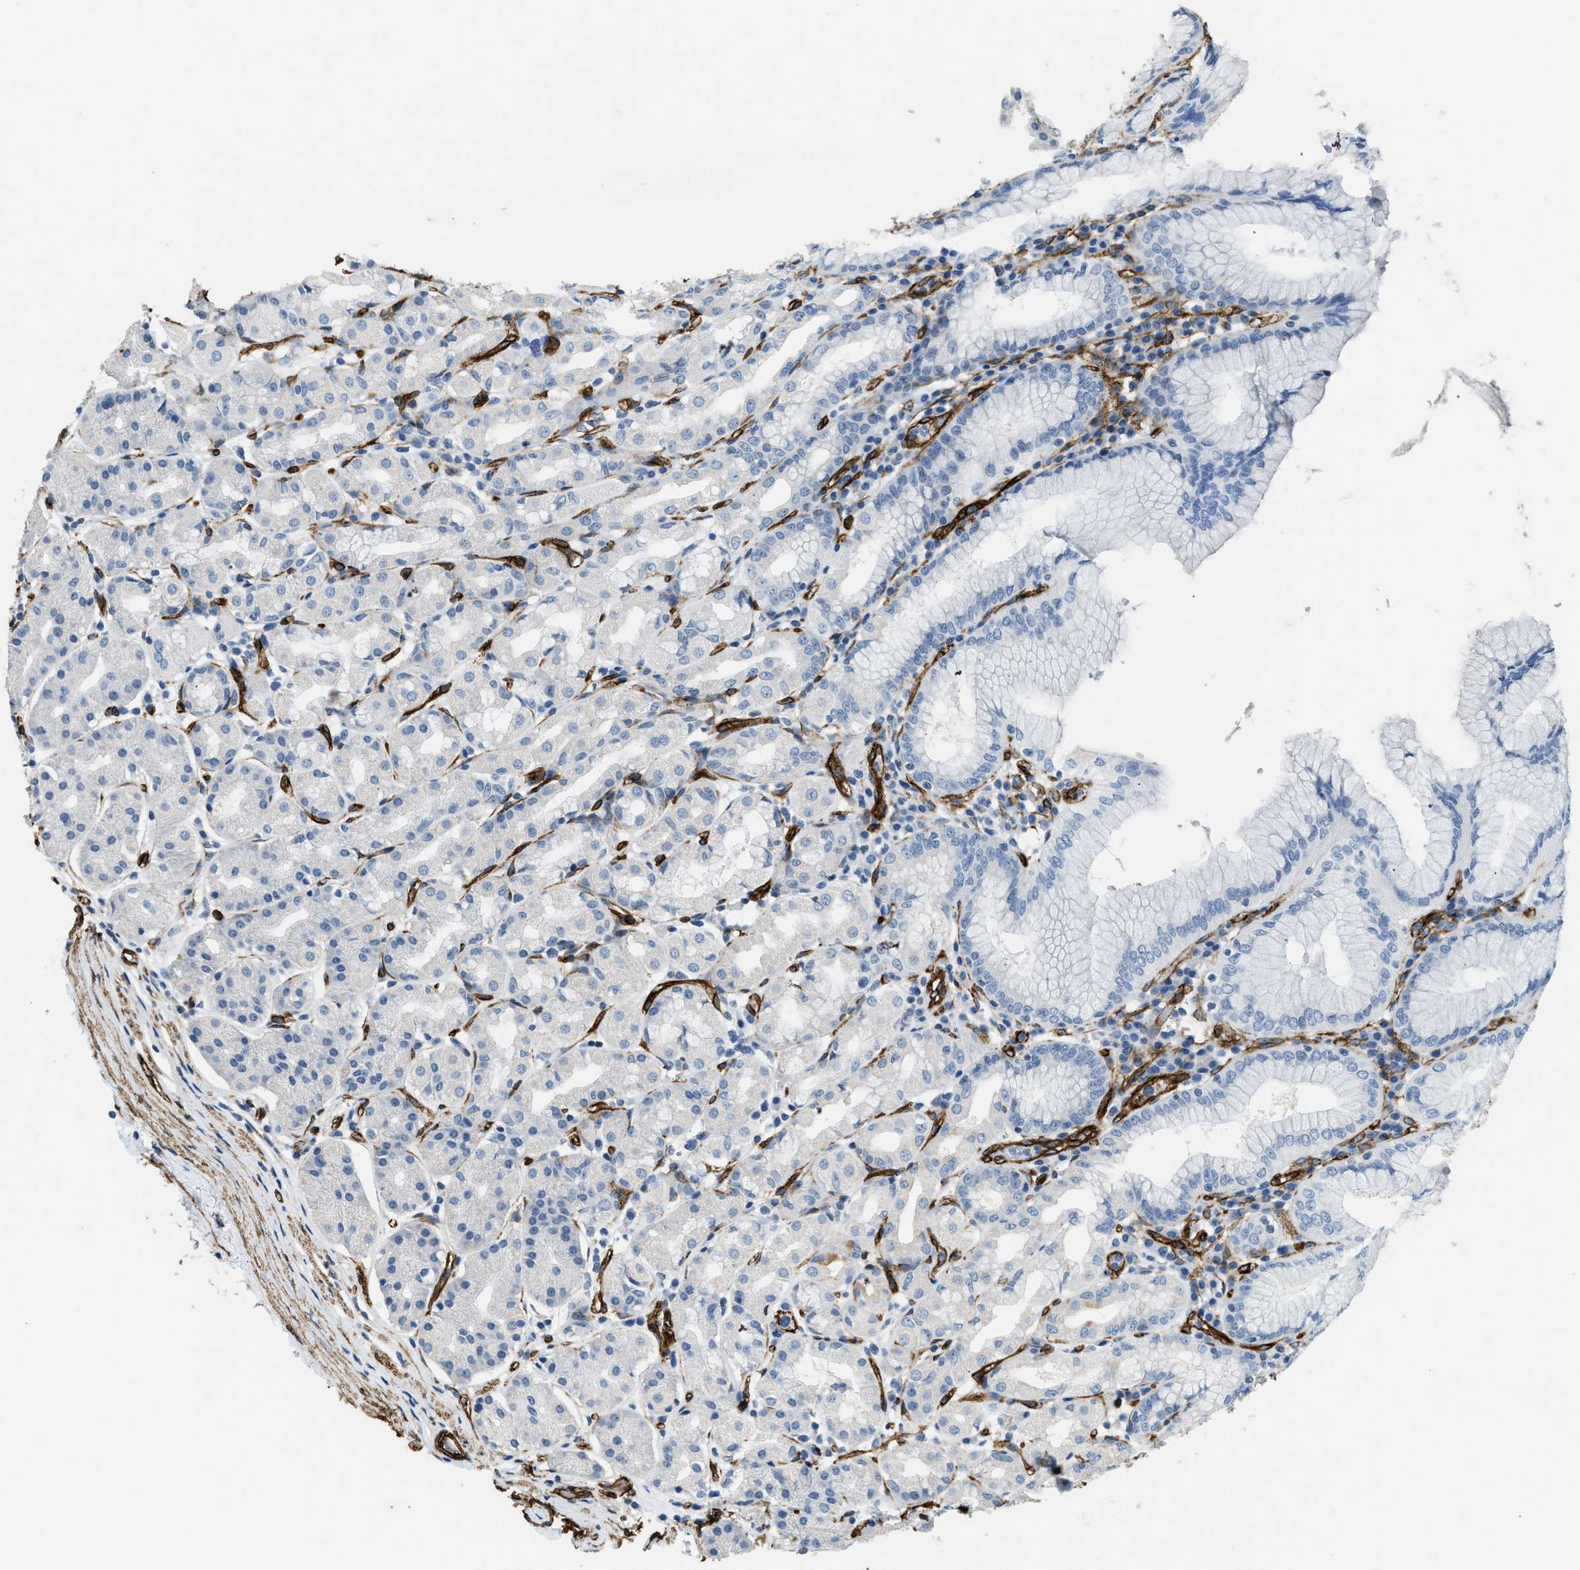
{"staining": {"intensity": "negative", "quantity": "none", "location": "none"}, "tissue": "stomach", "cell_type": "Glandular cells", "image_type": "normal", "snomed": [{"axis": "morphology", "description": "Normal tissue, NOS"}, {"axis": "topography", "description": "Stomach"}, {"axis": "topography", "description": "Stomach, lower"}], "caption": "Stomach stained for a protein using IHC demonstrates no expression glandular cells.", "gene": "TMEM43", "patient": {"sex": "female", "age": 56}}